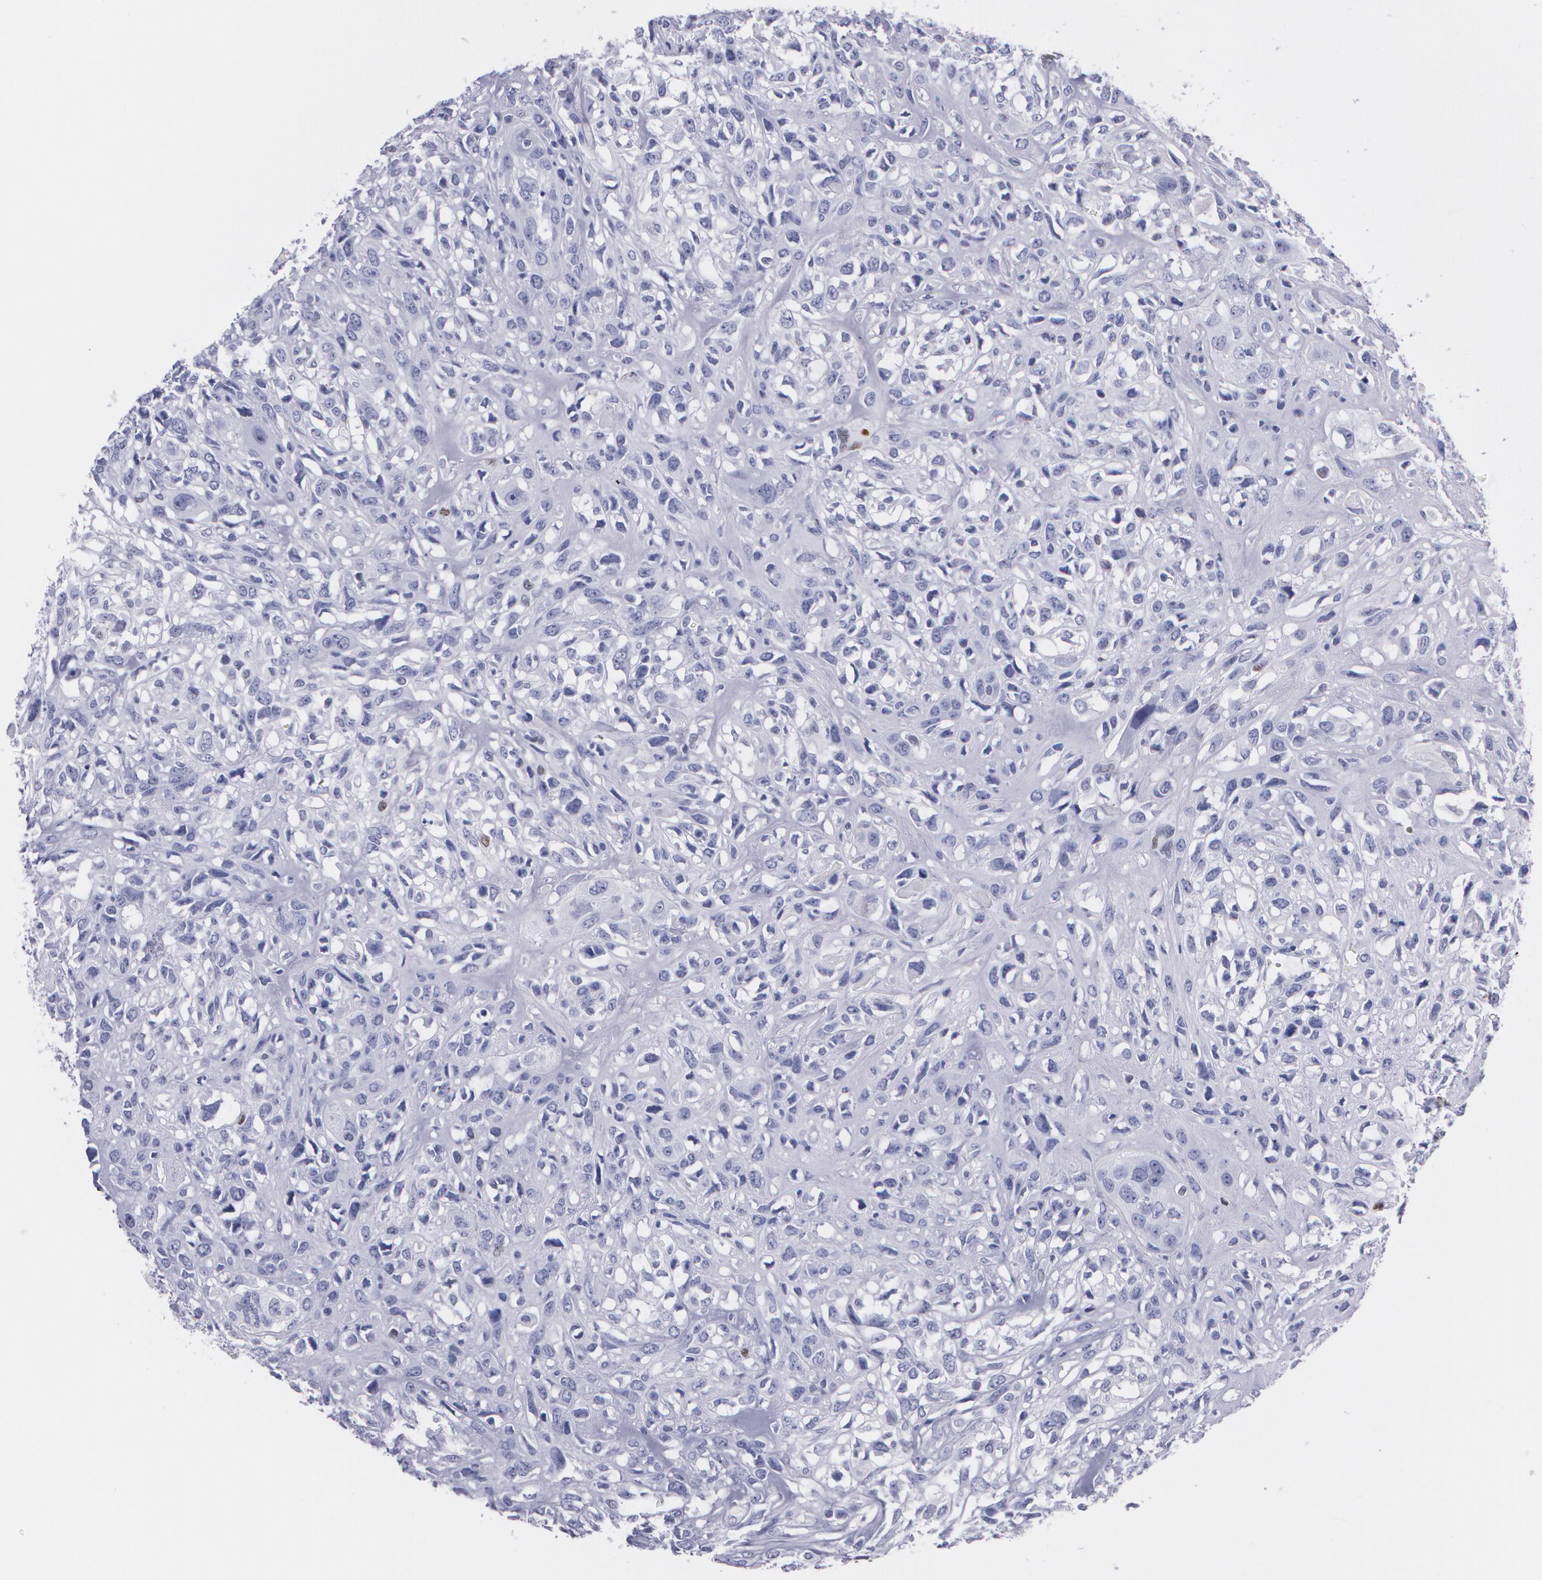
{"staining": {"intensity": "negative", "quantity": "none", "location": "none"}, "tissue": "head and neck cancer", "cell_type": "Tumor cells", "image_type": "cancer", "snomed": [{"axis": "morphology", "description": "Neoplasm, malignant, NOS"}, {"axis": "topography", "description": "Salivary gland"}, {"axis": "topography", "description": "Head-Neck"}], "caption": "DAB immunohistochemical staining of head and neck cancer shows no significant expression in tumor cells.", "gene": "TP53", "patient": {"sex": "male", "age": 43}}